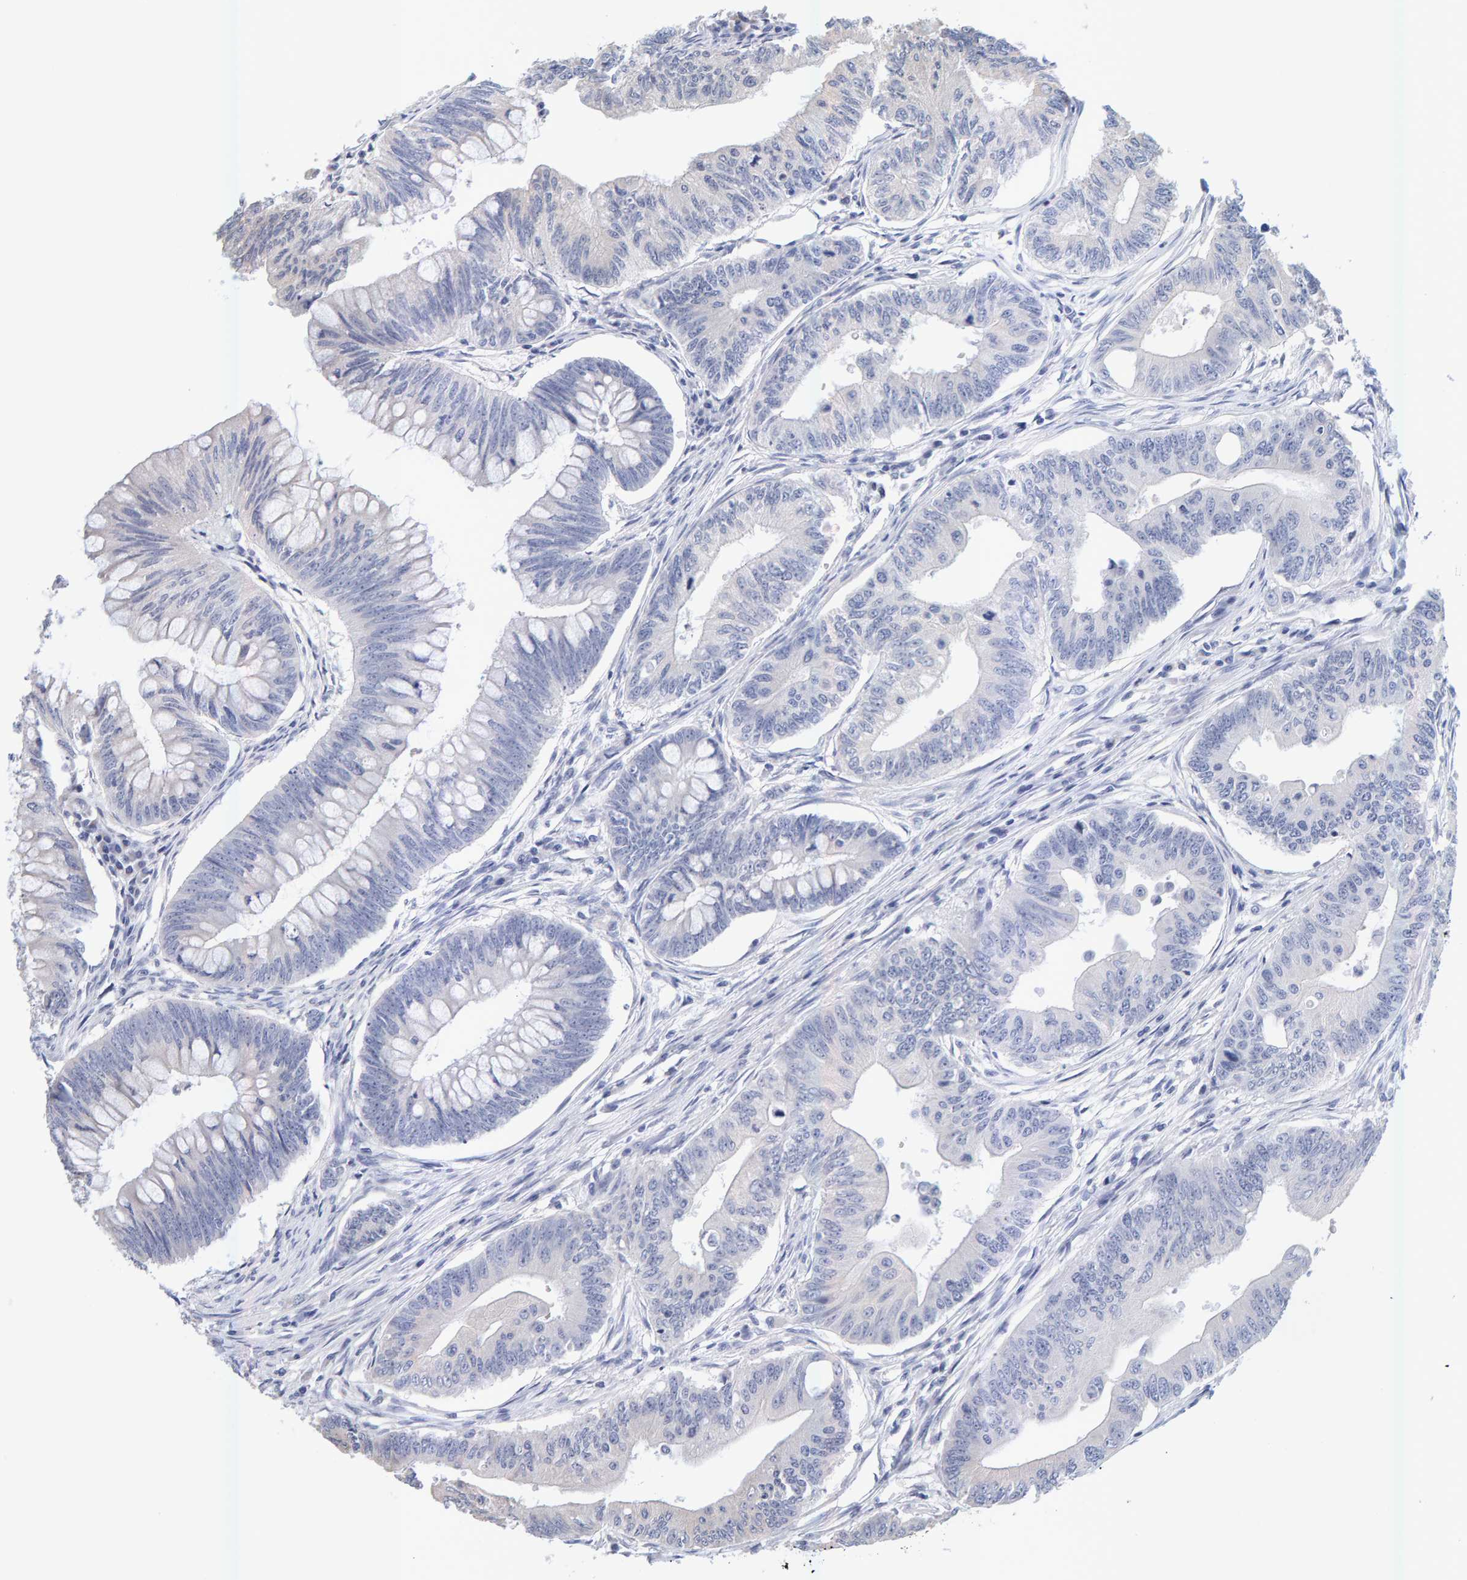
{"staining": {"intensity": "negative", "quantity": "none", "location": "none"}, "tissue": "colorectal cancer", "cell_type": "Tumor cells", "image_type": "cancer", "snomed": [{"axis": "morphology", "description": "Adenoma, NOS"}, {"axis": "morphology", "description": "Adenocarcinoma, NOS"}, {"axis": "topography", "description": "Colon"}], "caption": "High magnification brightfield microscopy of colorectal adenocarcinoma stained with DAB (3,3'-diaminobenzidine) (brown) and counterstained with hematoxylin (blue): tumor cells show no significant expression.", "gene": "SGPL1", "patient": {"sex": "male", "age": 79}}